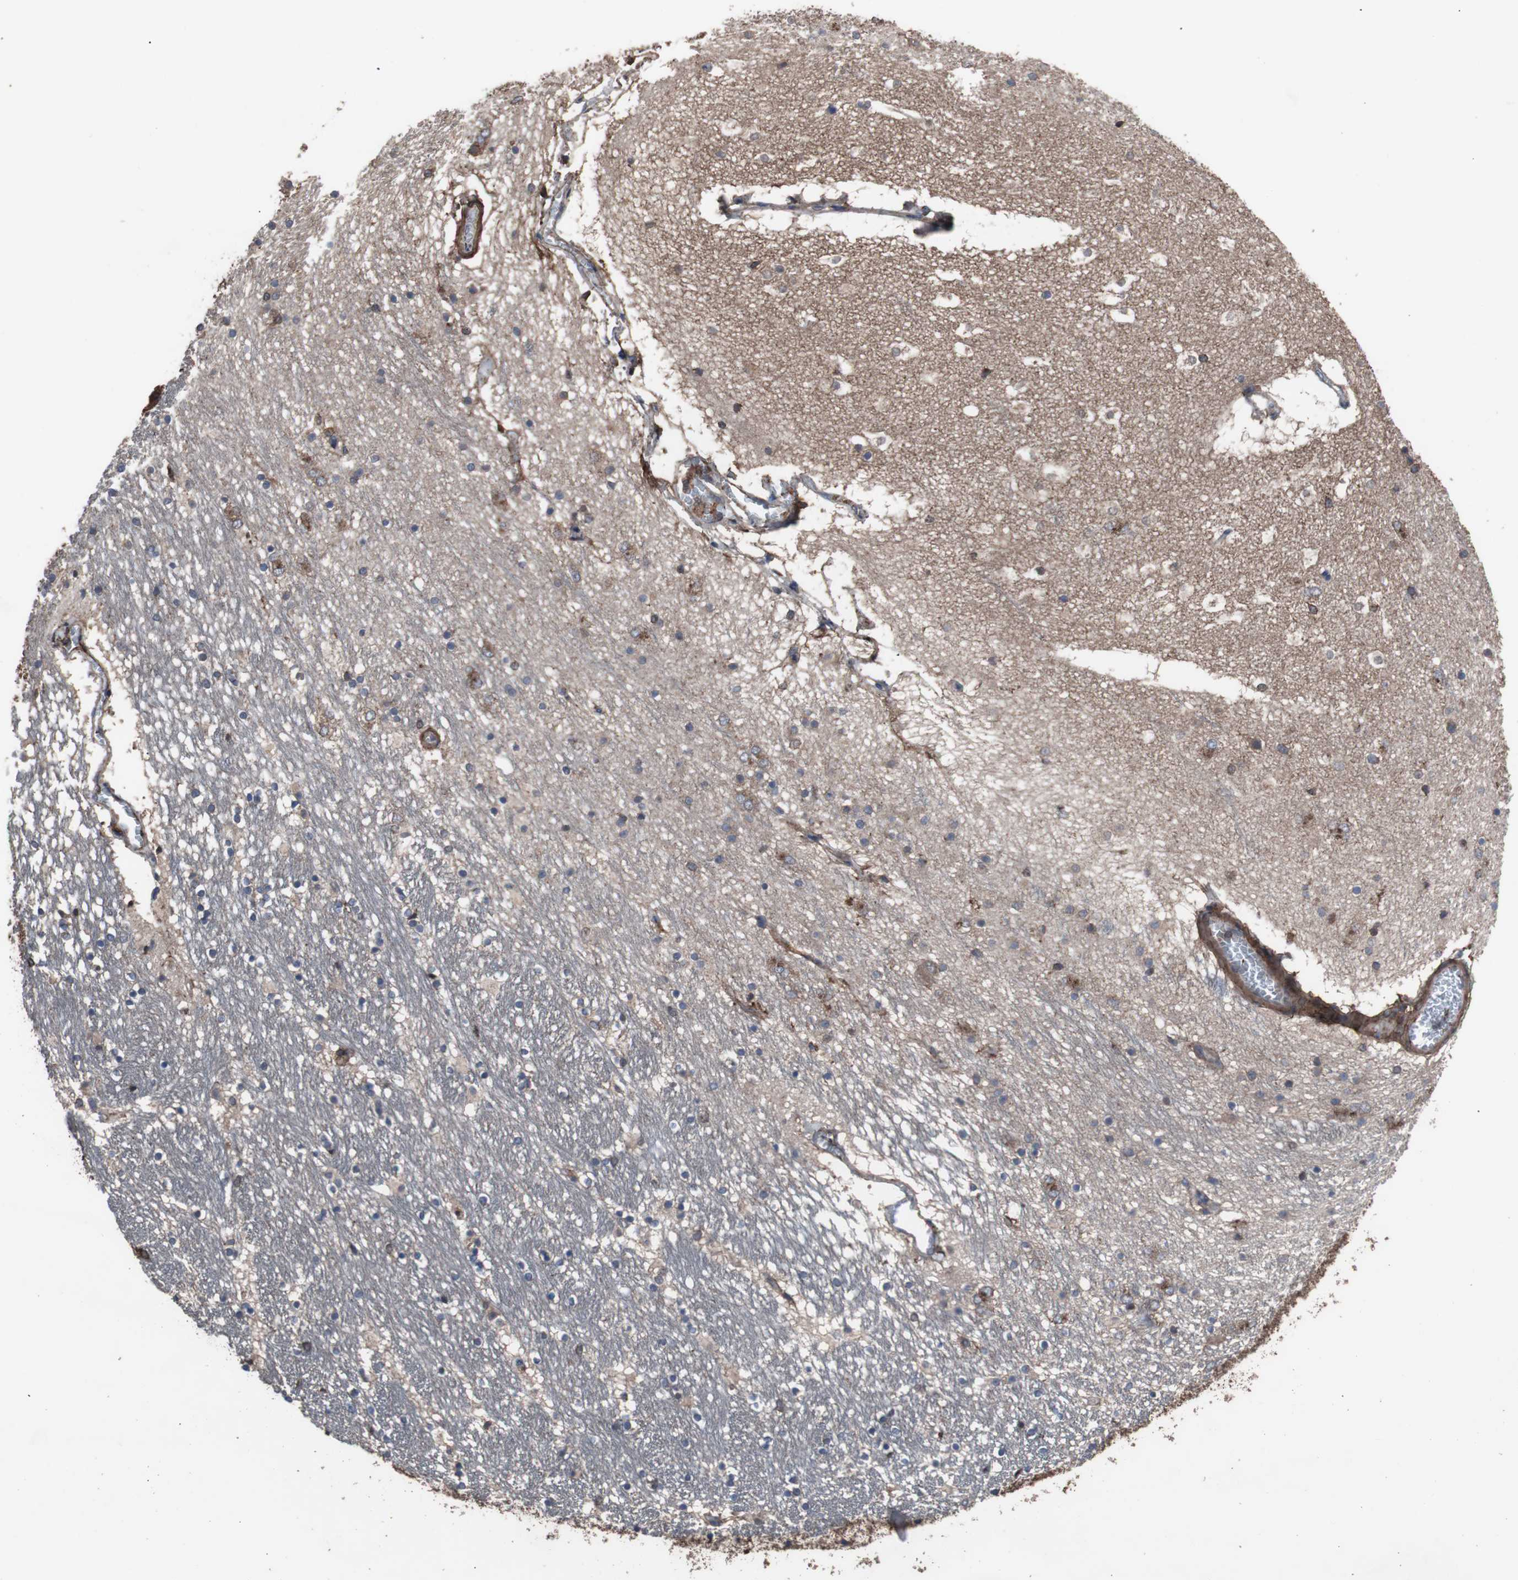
{"staining": {"intensity": "moderate", "quantity": "<25%", "location": "cytoplasmic/membranous"}, "tissue": "hippocampus", "cell_type": "Glial cells", "image_type": "normal", "snomed": [{"axis": "morphology", "description": "Normal tissue, NOS"}, {"axis": "topography", "description": "Hippocampus"}], "caption": "High-power microscopy captured an immunohistochemistry photomicrograph of unremarkable hippocampus, revealing moderate cytoplasmic/membranous expression in about <25% of glial cells. (brown staining indicates protein expression, while blue staining denotes nuclei).", "gene": "COL6A2", "patient": {"sex": "male", "age": 45}}